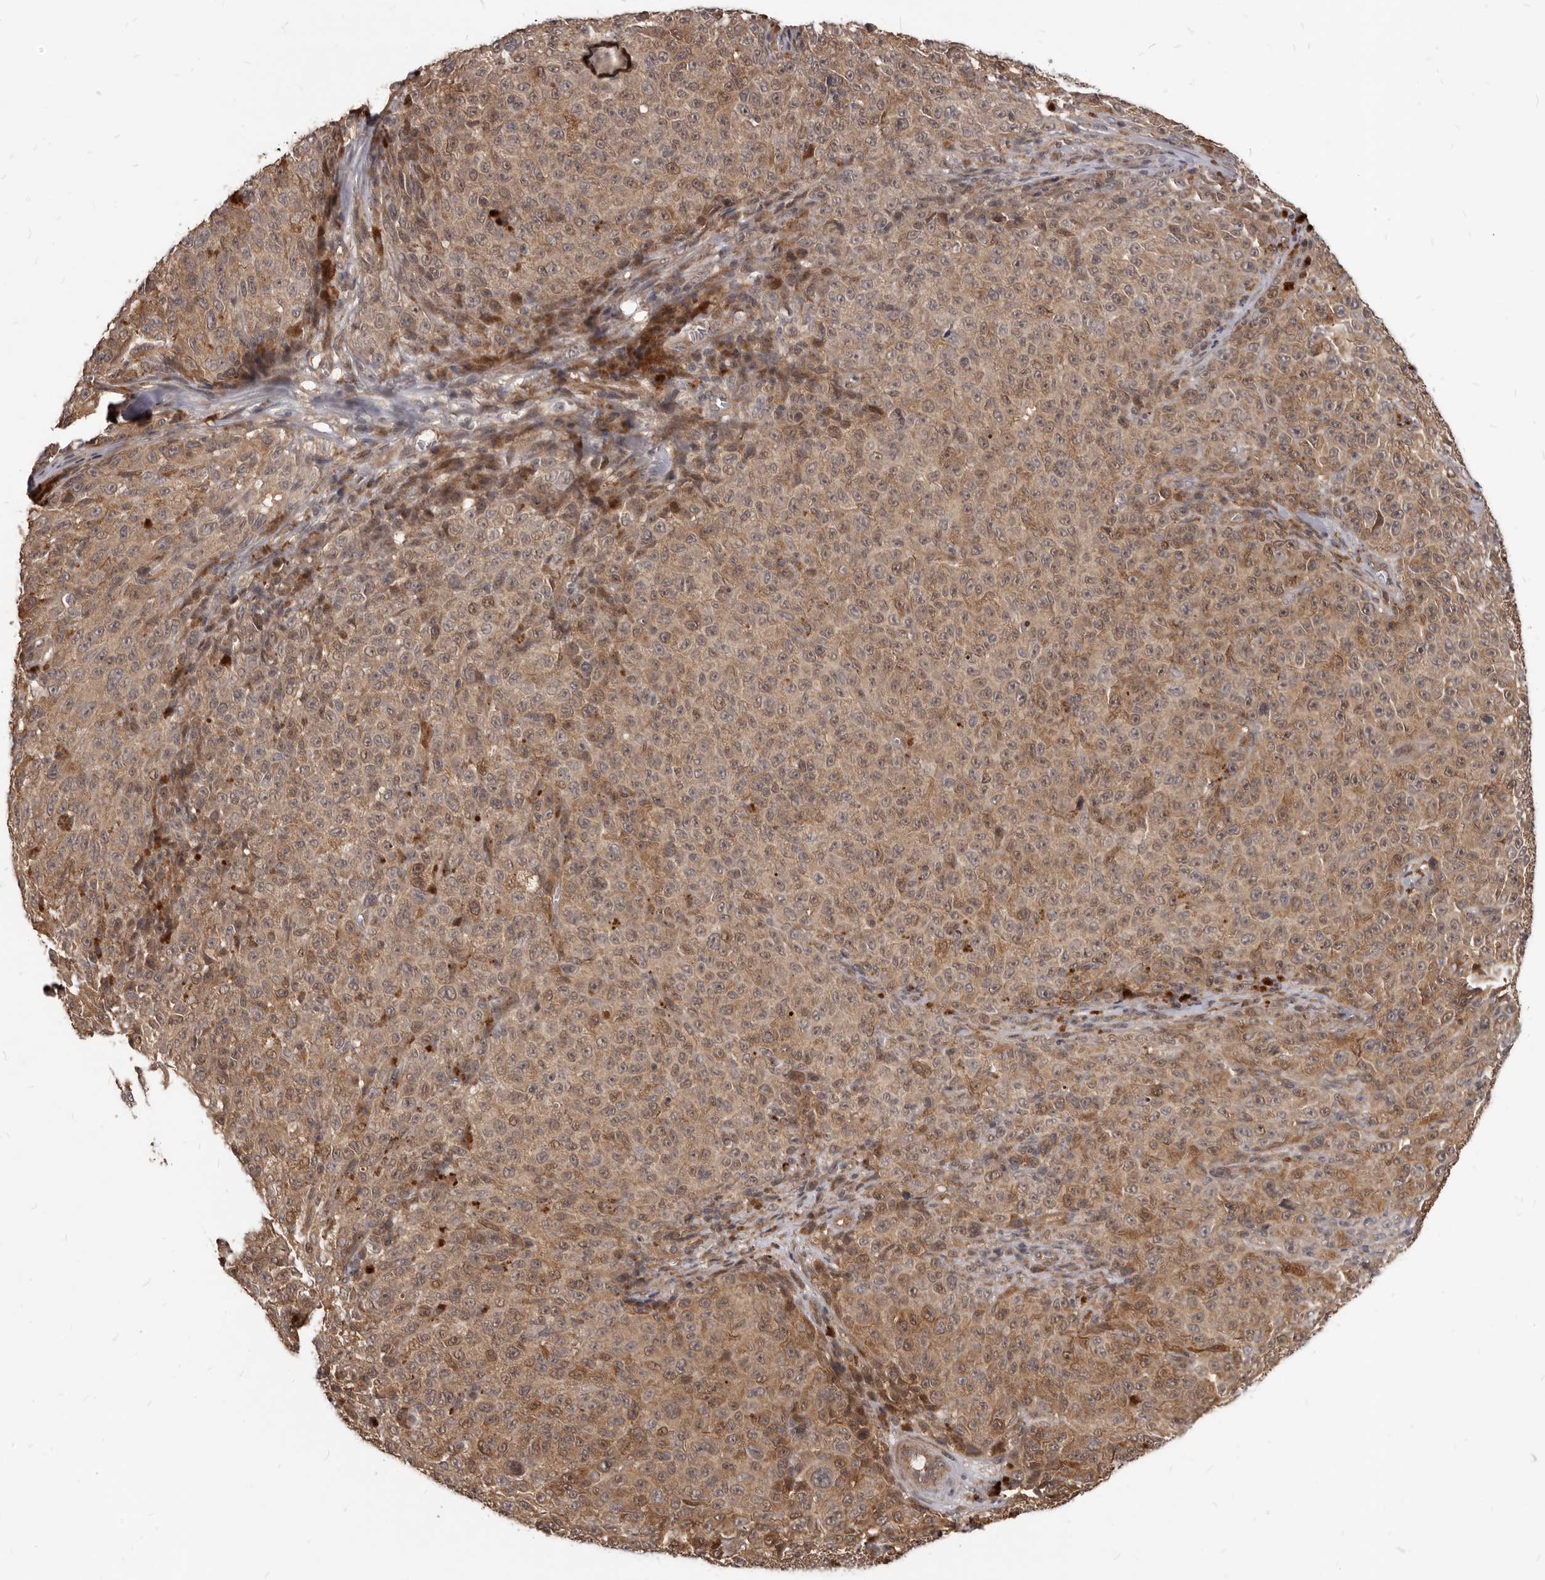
{"staining": {"intensity": "weak", "quantity": ">75%", "location": "cytoplasmic/membranous,nuclear"}, "tissue": "melanoma", "cell_type": "Tumor cells", "image_type": "cancer", "snomed": [{"axis": "morphology", "description": "Malignant melanoma, NOS"}, {"axis": "topography", "description": "Skin"}], "caption": "Weak cytoplasmic/membranous and nuclear expression is appreciated in approximately >75% of tumor cells in melanoma.", "gene": "GABPB2", "patient": {"sex": "female", "age": 82}}